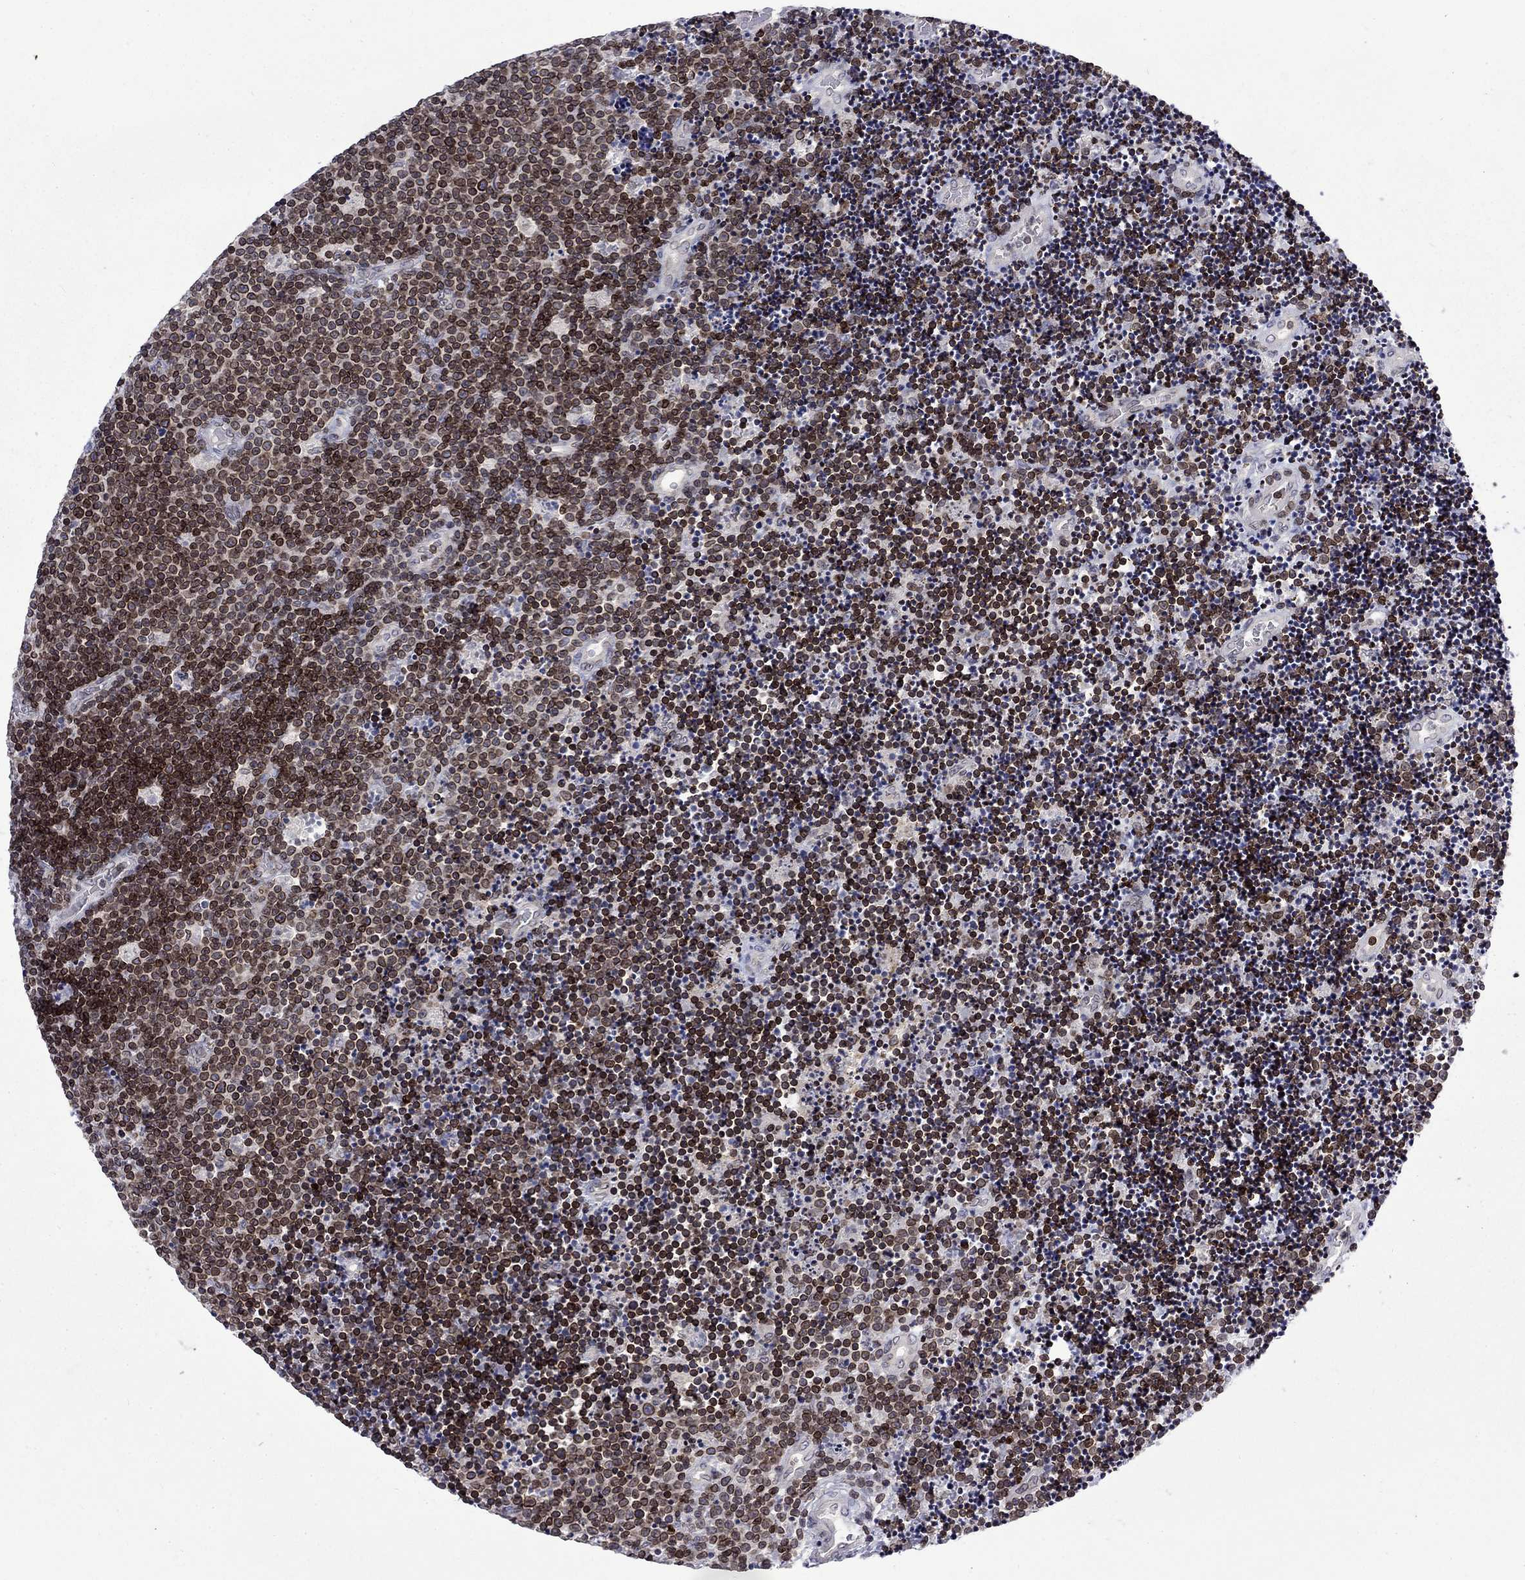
{"staining": {"intensity": "strong", "quantity": "25%-75%", "location": "cytoplasmic/membranous,nuclear"}, "tissue": "lymphoma", "cell_type": "Tumor cells", "image_type": "cancer", "snomed": [{"axis": "morphology", "description": "Malignant lymphoma, non-Hodgkin's type, Low grade"}, {"axis": "topography", "description": "Brain"}], "caption": "Human low-grade malignant lymphoma, non-Hodgkin's type stained with a protein marker shows strong staining in tumor cells.", "gene": "SLA", "patient": {"sex": "female", "age": 66}}